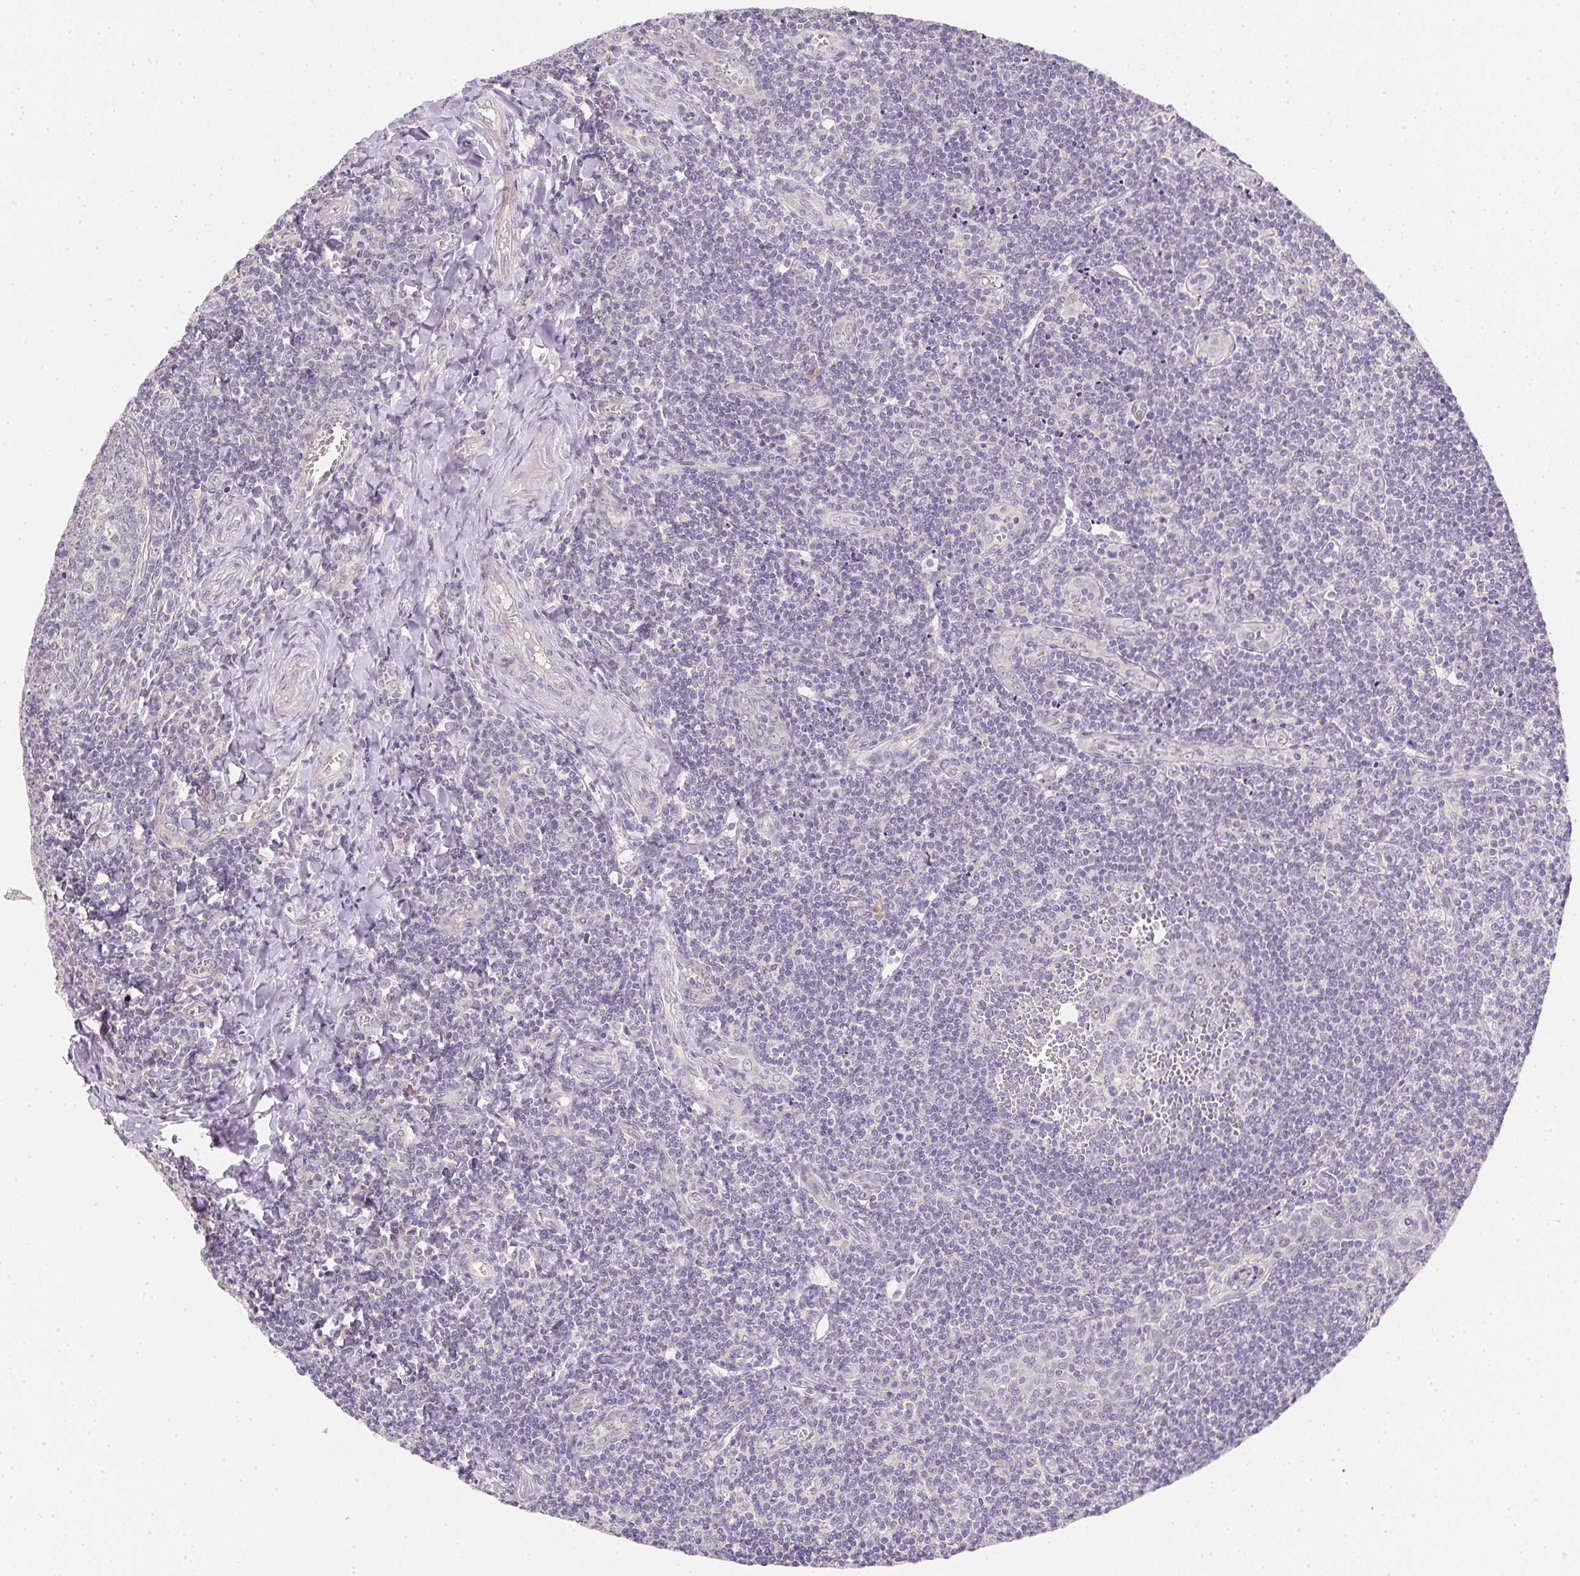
{"staining": {"intensity": "negative", "quantity": "none", "location": "none"}, "tissue": "tonsil", "cell_type": "Germinal center cells", "image_type": "normal", "snomed": [{"axis": "morphology", "description": "Normal tissue, NOS"}, {"axis": "morphology", "description": "Inflammation, NOS"}, {"axis": "topography", "description": "Tonsil"}], "caption": "Histopathology image shows no significant protein staining in germinal center cells of unremarkable tonsil.", "gene": "ZBBX", "patient": {"sex": "female", "age": 31}}